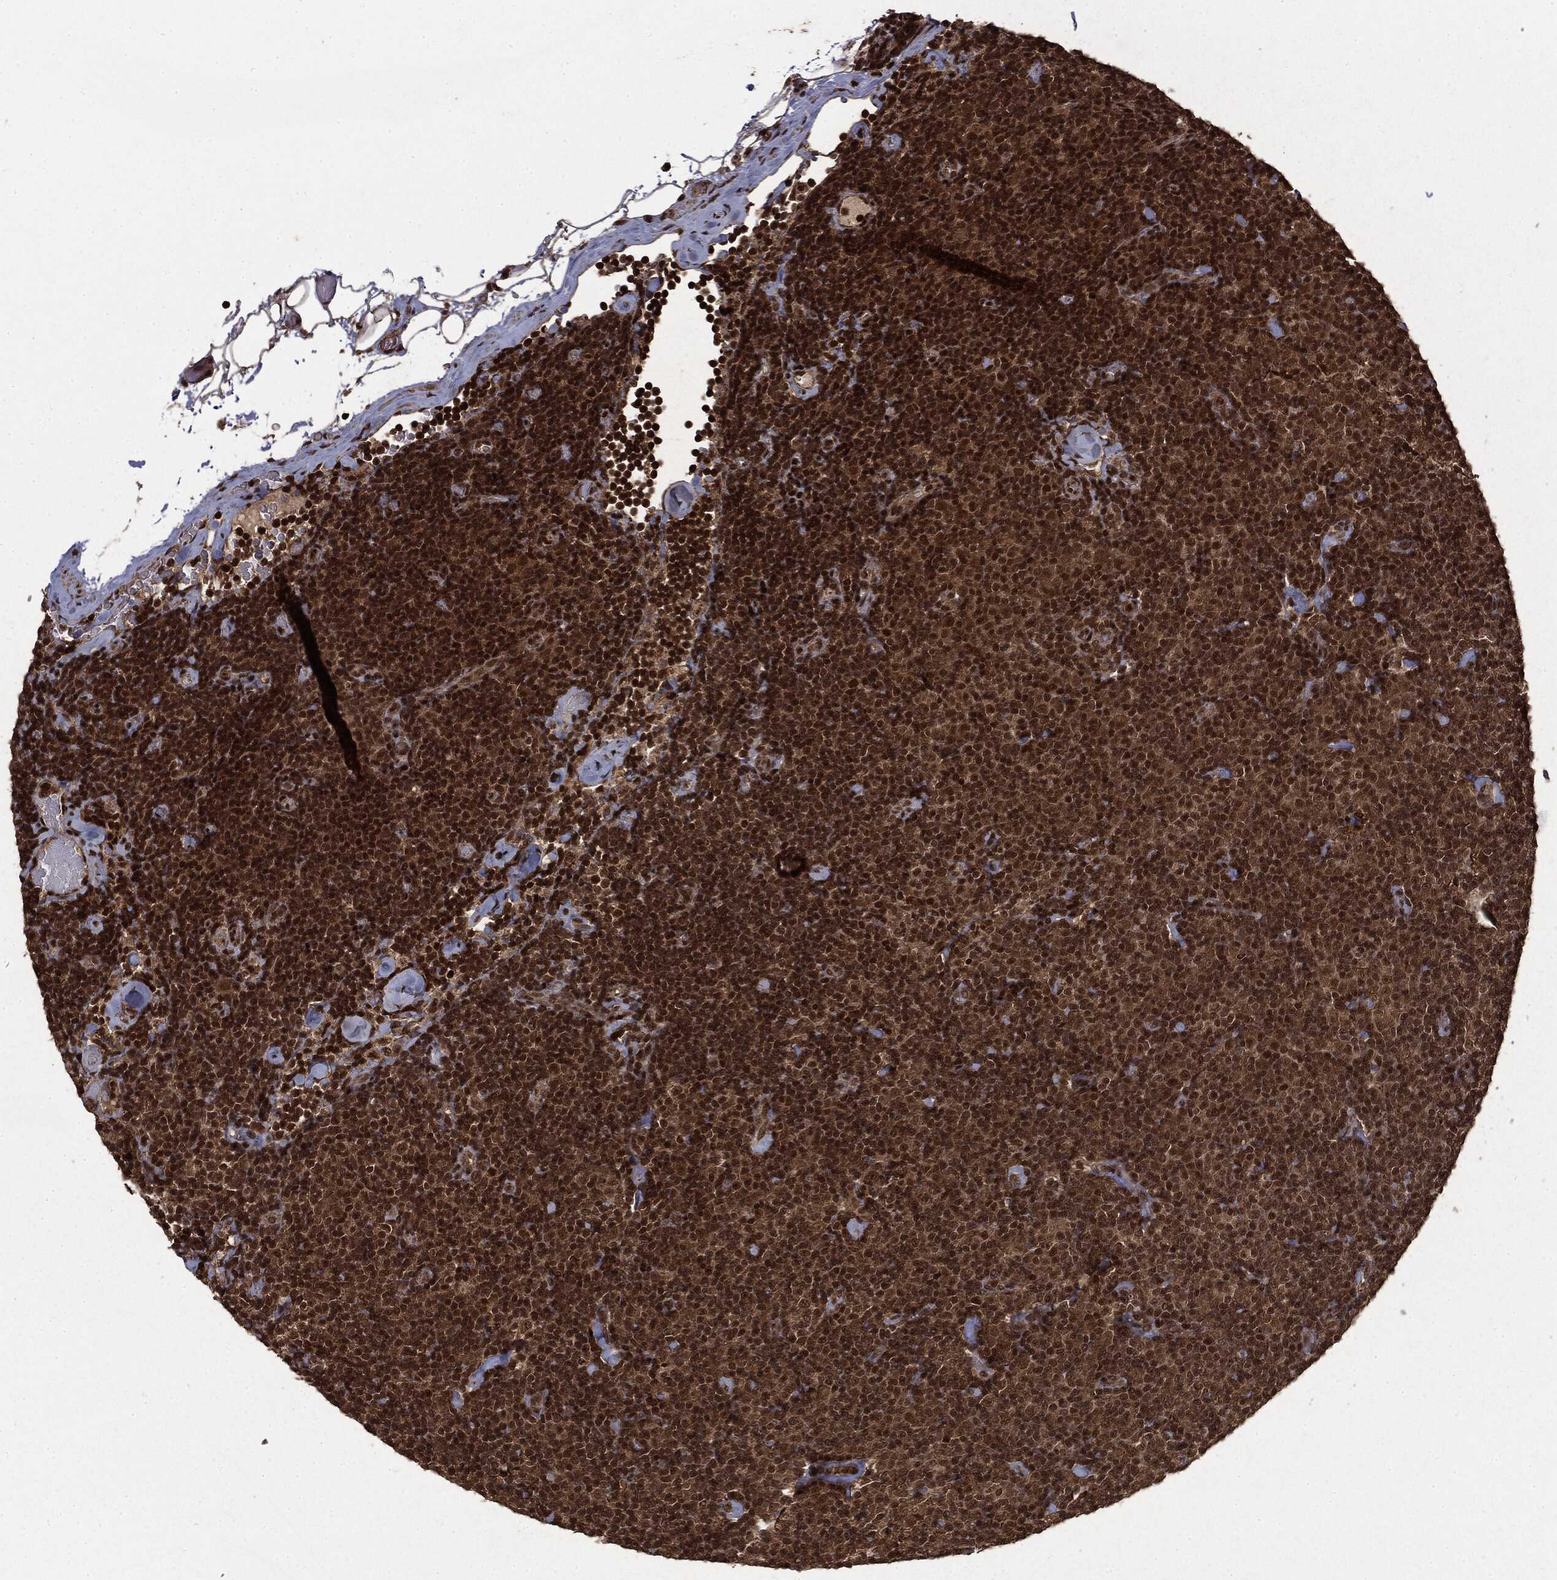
{"staining": {"intensity": "strong", "quantity": ">75%", "location": "cytoplasmic/membranous,nuclear"}, "tissue": "lymphoma", "cell_type": "Tumor cells", "image_type": "cancer", "snomed": [{"axis": "morphology", "description": "Malignant lymphoma, non-Hodgkin's type, Low grade"}, {"axis": "topography", "description": "Lymph node"}], "caption": "Low-grade malignant lymphoma, non-Hodgkin's type stained with IHC shows strong cytoplasmic/membranous and nuclear expression in about >75% of tumor cells.", "gene": "CTDP1", "patient": {"sex": "male", "age": 81}}